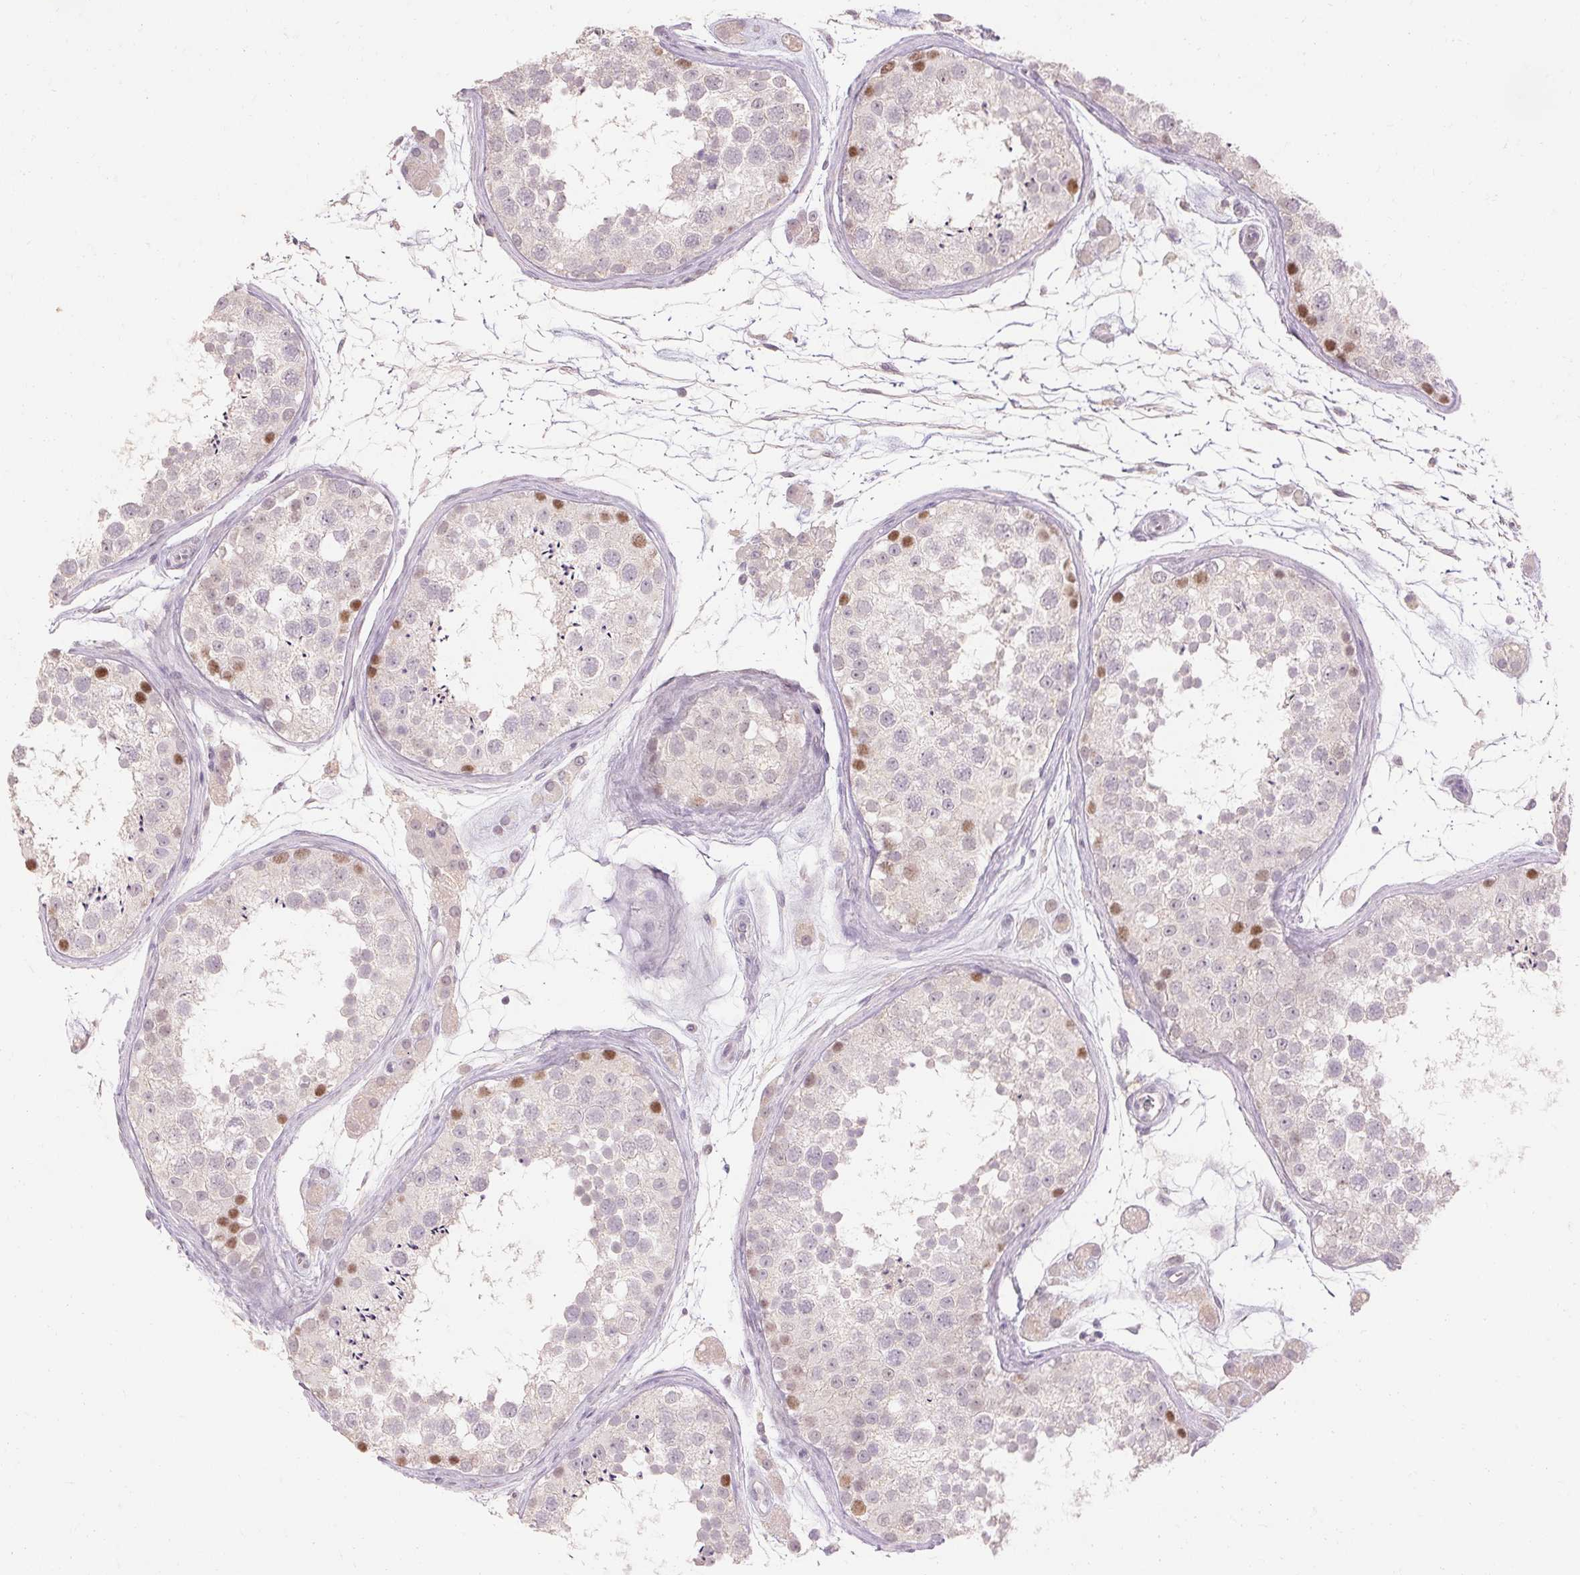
{"staining": {"intensity": "moderate", "quantity": "<25%", "location": "nuclear"}, "tissue": "testis", "cell_type": "Cells in seminiferous ducts", "image_type": "normal", "snomed": [{"axis": "morphology", "description": "Normal tissue, NOS"}, {"axis": "topography", "description": "Testis"}], "caption": "Brown immunohistochemical staining in normal testis displays moderate nuclear expression in about <25% of cells in seminiferous ducts. The protein is stained brown, and the nuclei are stained in blue (DAB (3,3'-diaminobenzidine) IHC with brightfield microscopy, high magnification).", "gene": "SKP2", "patient": {"sex": "male", "age": 41}}